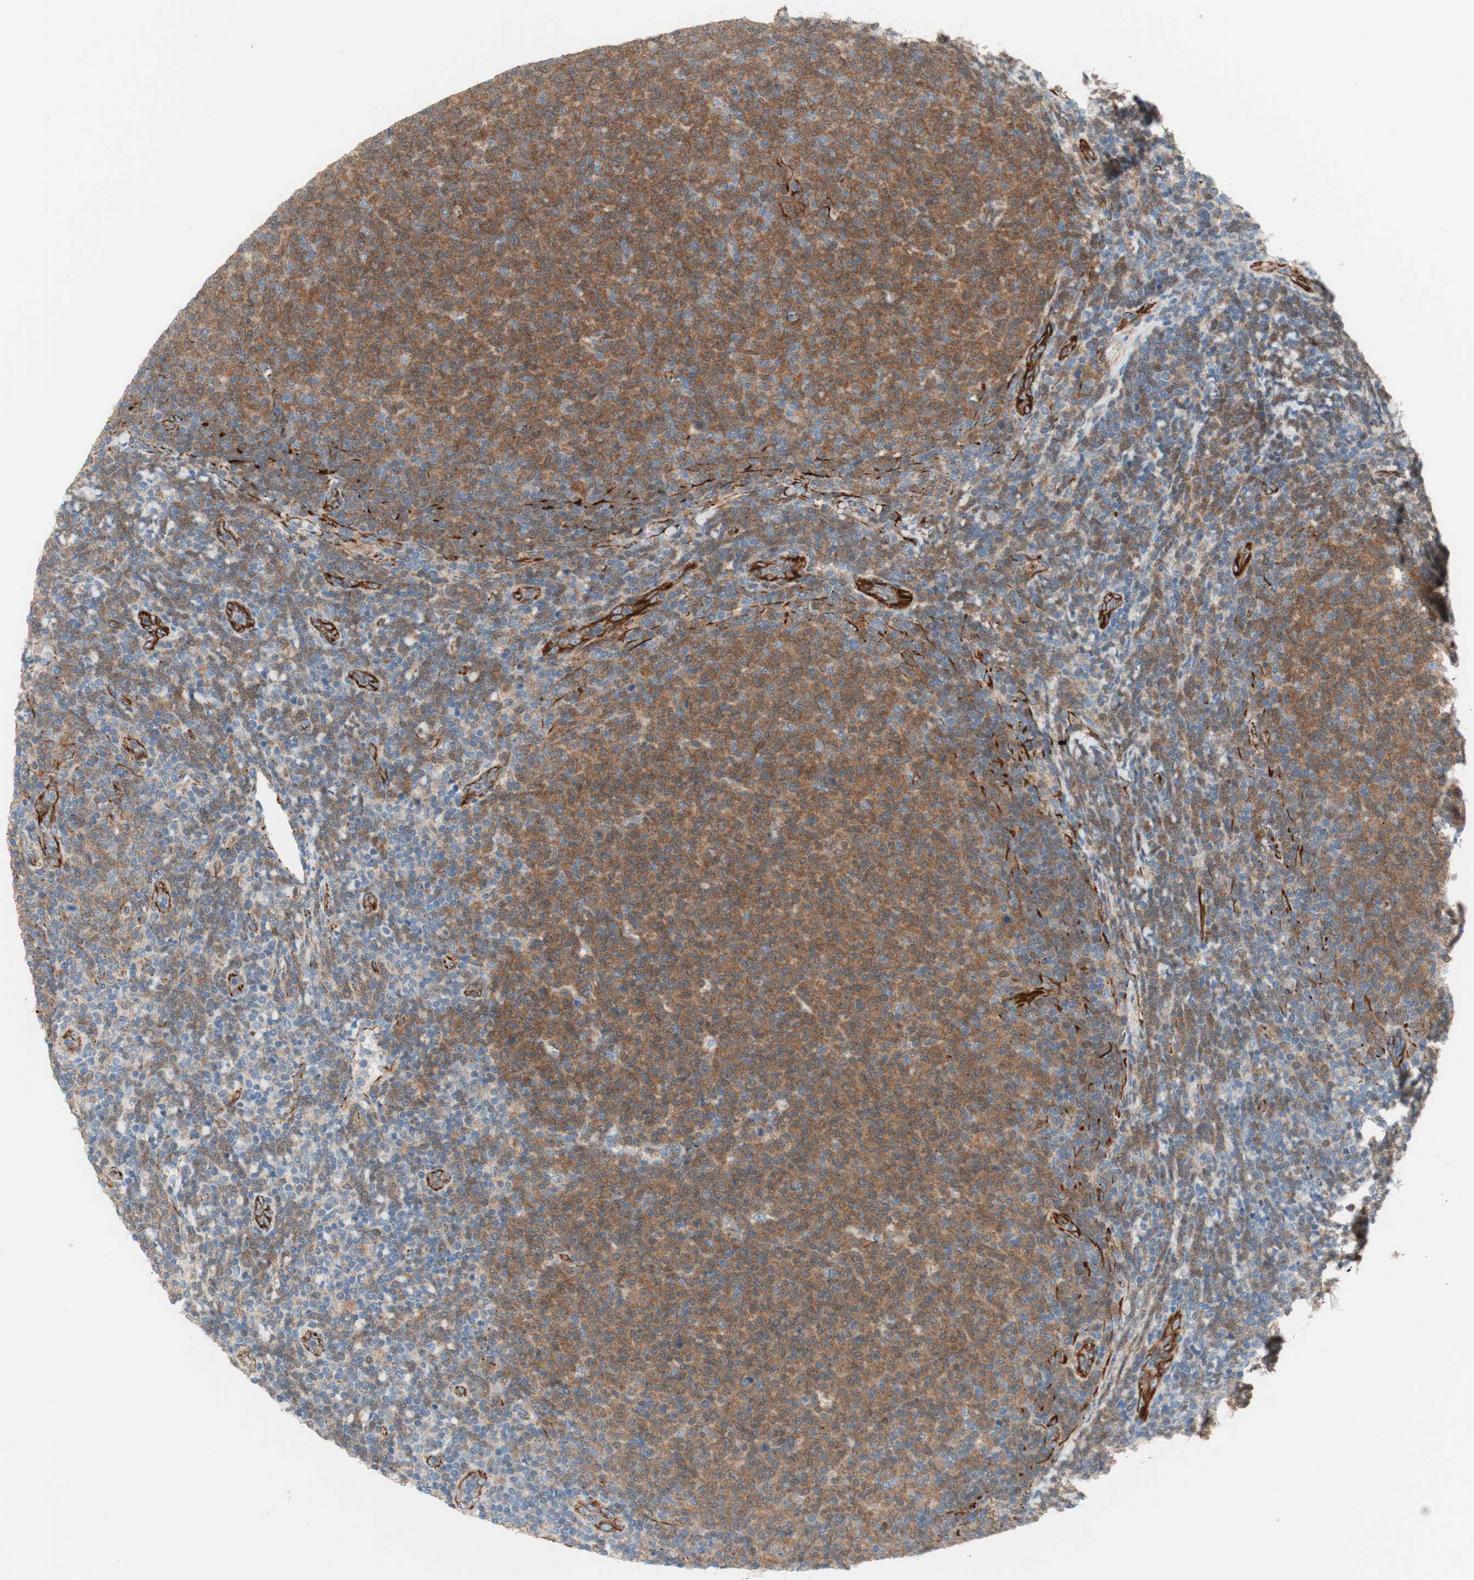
{"staining": {"intensity": "moderate", "quantity": ">75%", "location": "cytoplasmic/membranous,nuclear"}, "tissue": "lymphoma", "cell_type": "Tumor cells", "image_type": "cancer", "snomed": [{"axis": "morphology", "description": "Malignant lymphoma, non-Hodgkin's type, Low grade"}, {"axis": "topography", "description": "Lymph node"}], "caption": "Lymphoma stained with a brown dye displays moderate cytoplasmic/membranous and nuclear positive staining in about >75% of tumor cells.", "gene": "POU2AF1", "patient": {"sex": "male", "age": 66}}